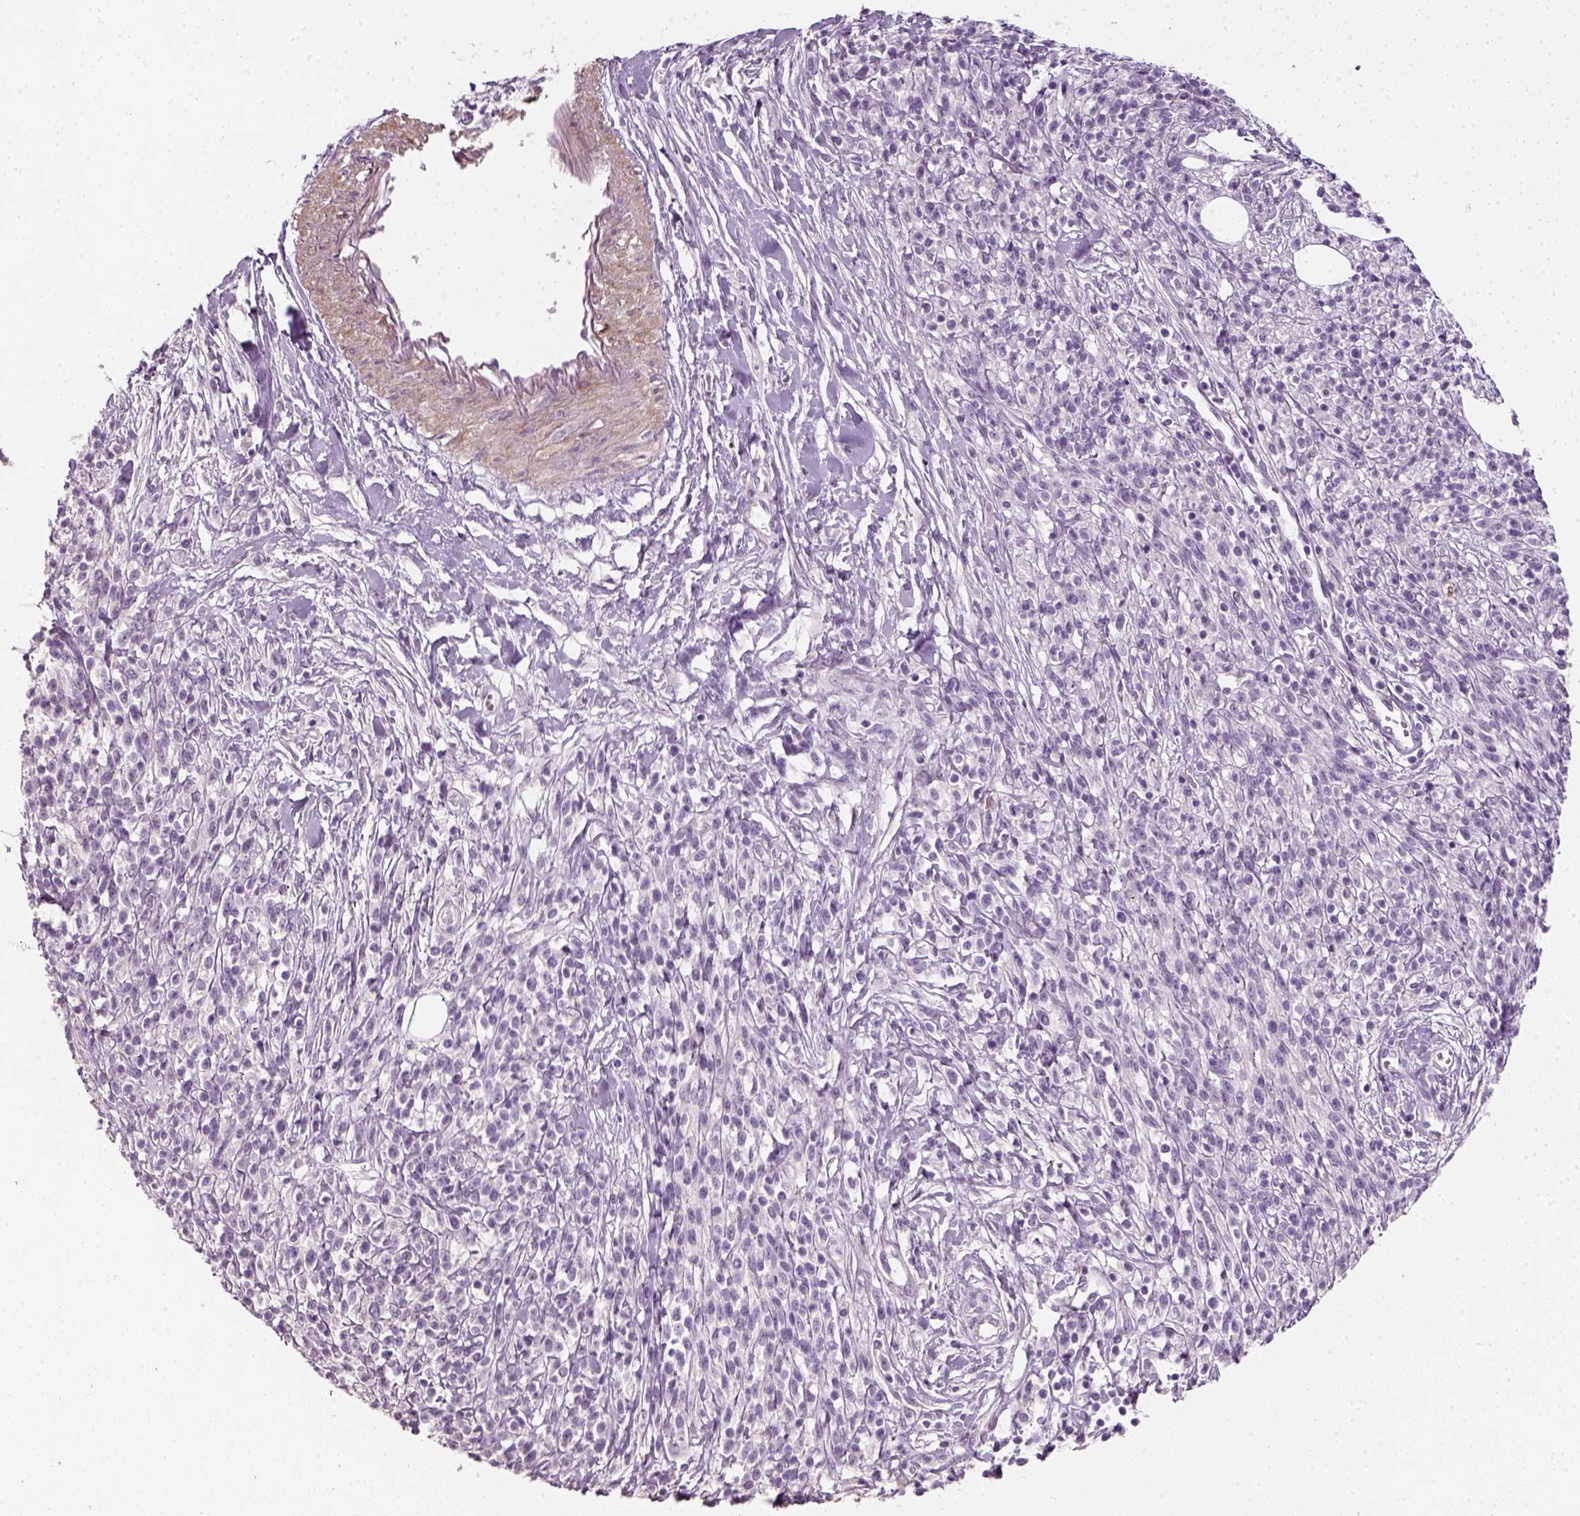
{"staining": {"intensity": "negative", "quantity": "none", "location": "none"}, "tissue": "melanoma", "cell_type": "Tumor cells", "image_type": "cancer", "snomed": [{"axis": "morphology", "description": "Malignant melanoma, NOS"}, {"axis": "topography", "description": "Skin"}, {"axis": "topography", "description": "Skin of trunk"}], "caption": "Photomicrograph shows no protein staining in tumor cells of malignant melanoma tissue.", "gene": "ELOVL3", "patient": {"sex": "male", "age": 74}}